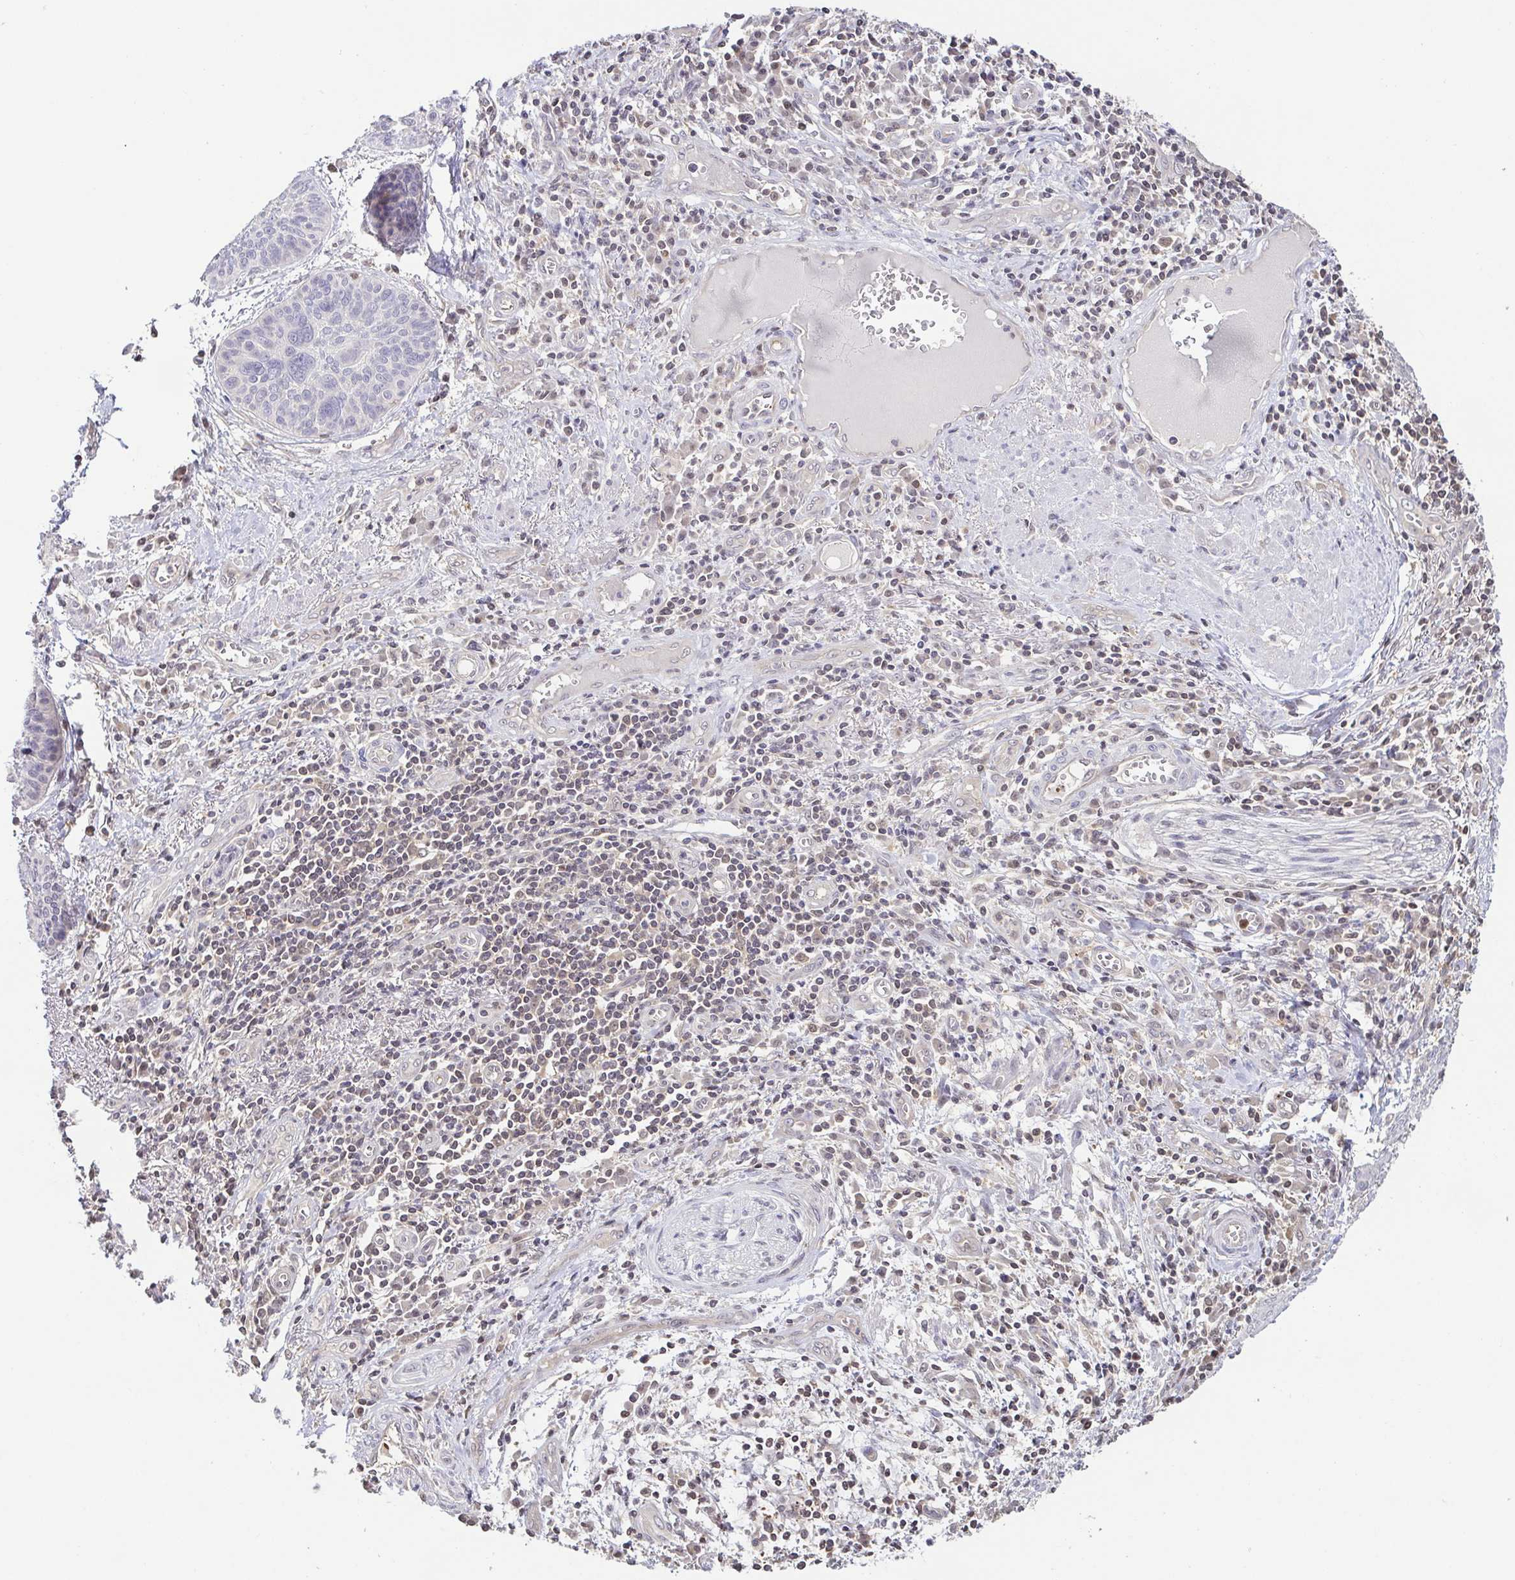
{"staining": {"intensity": "negative", "quantity": "none", "location": "none"}, "tissue": "lung cancer", "cell_type": "Tumor cells", "image_type": "cancer", "snomed": [{"axis": "morphology", "description": "Squamous cell carcinoma, NOS"}, {"axis": "topography", "description": "Lung"}], "caption": "Immunohistochemistry of human lung squamous cell carcinoma shows no positivity in tumor cells.", "gene": "PSMB9", "patient": {"sex": "male", "age": 74}}